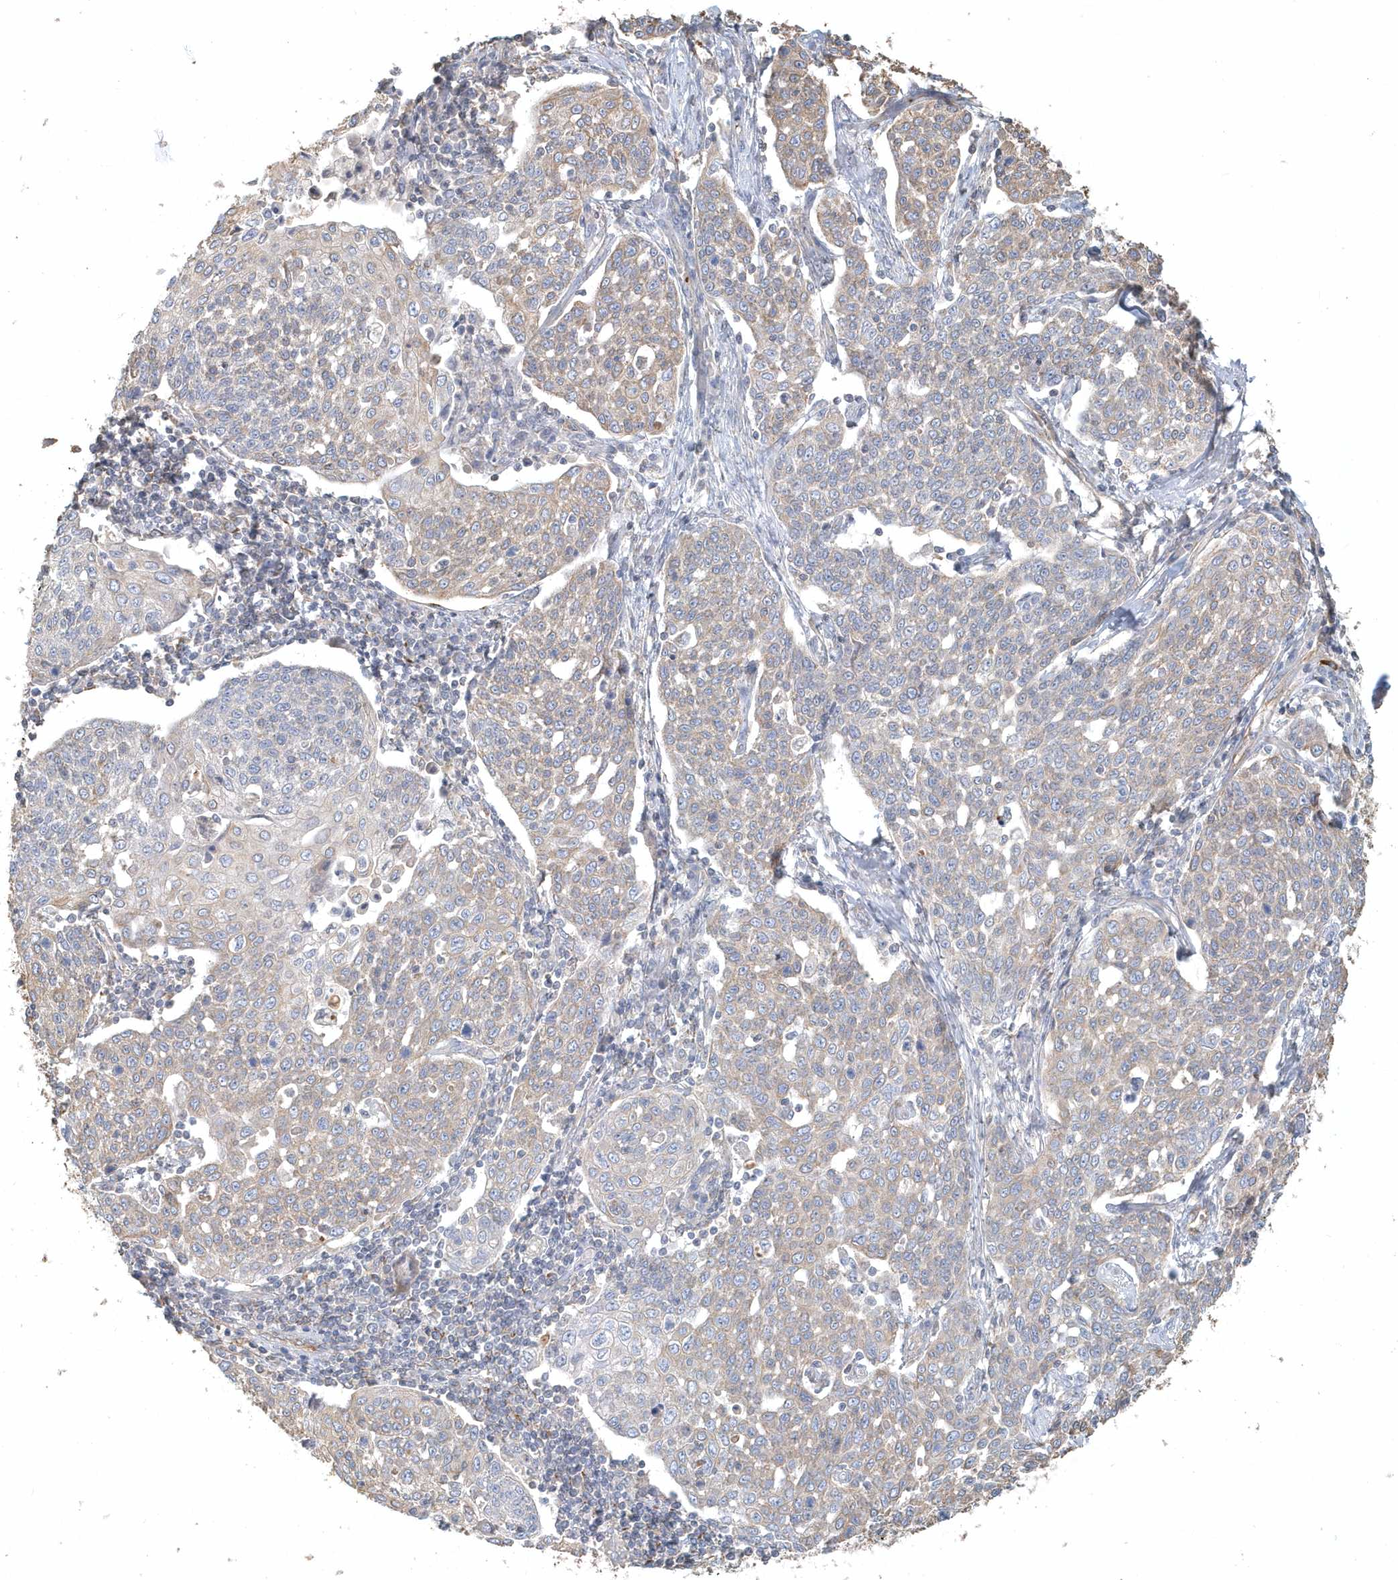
{"staining": {"intensity": "weak", "quantity": "25%-75%", "location": "cytoplasmic/membranous"}, "tissue": "cervical cancer", "cell_type": "Tumor cells", "image_type": "cancer", "snomed": [{"axis": "morphology", "description": "Squamous cell carcinoma, NOS"}, {"axis": "topography", "description": "Cervix"}], "caption": "Tumor cells reveal low levels of weak cytoplasmic/membranous staining in approximately 25%-75% of cells in squamous cell carcinoma (cervical).", "gene": "MMRN1", "patient": {"sex": "female", "age": 34}}